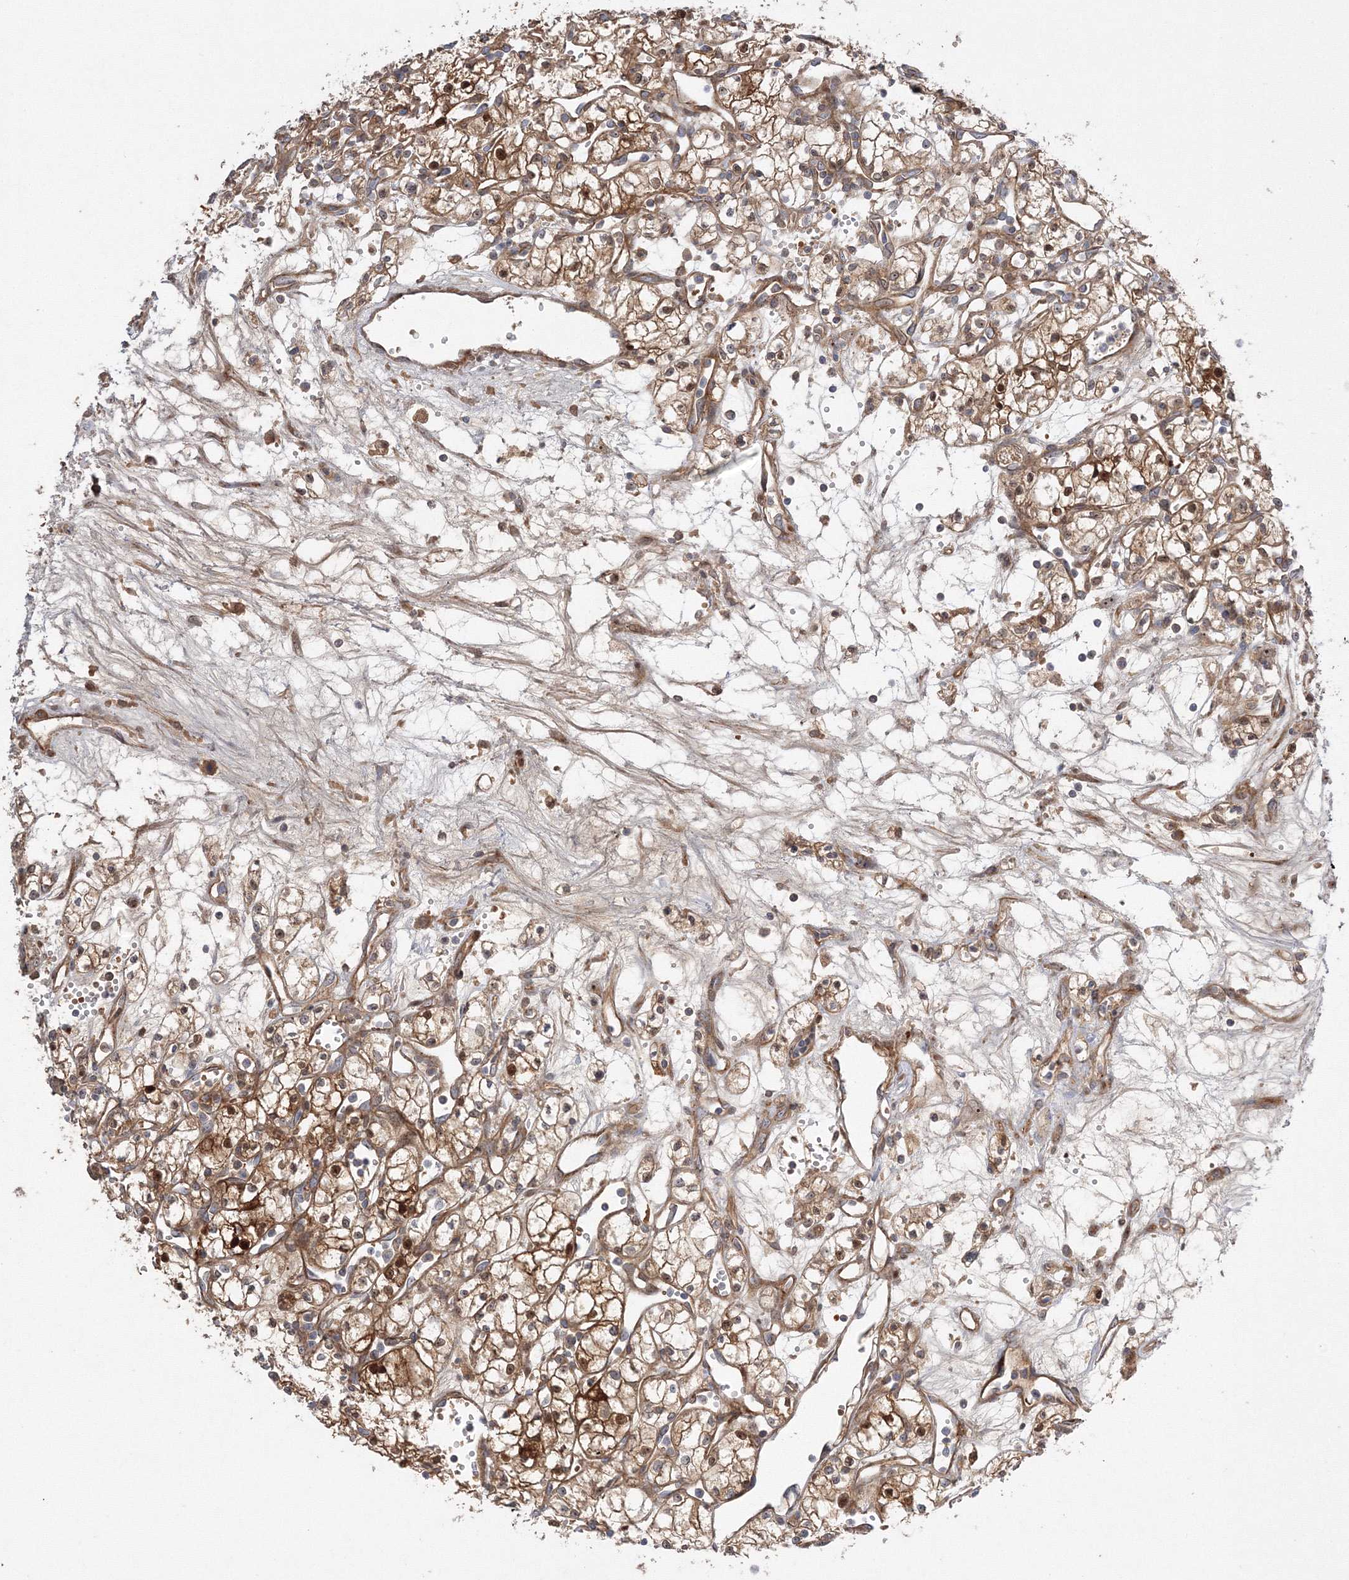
{"staining": {"intensity": "moderate", "quantity": ">75%", "location": "cytoplasmic/membranous,nuclear"}, "tissue": "renal cancer", "cell_type": "Tumor cells", "image_type": "cancer", "snomed": [{"axis": "morphology", "description": "Adenocarcinoma, NOS"}, {"axis": "topography", "description": "Kidney"}], "caption": "Moderate cytoplasmic/membranous and nuclear staining for a protein is seen in approximately >75% of tumor cells of renal cancer (adenocarcinoma) using immunohistochemistry (IHC).", "gene": "NPM3", "patient": {"sex": "male", "age": 59}}